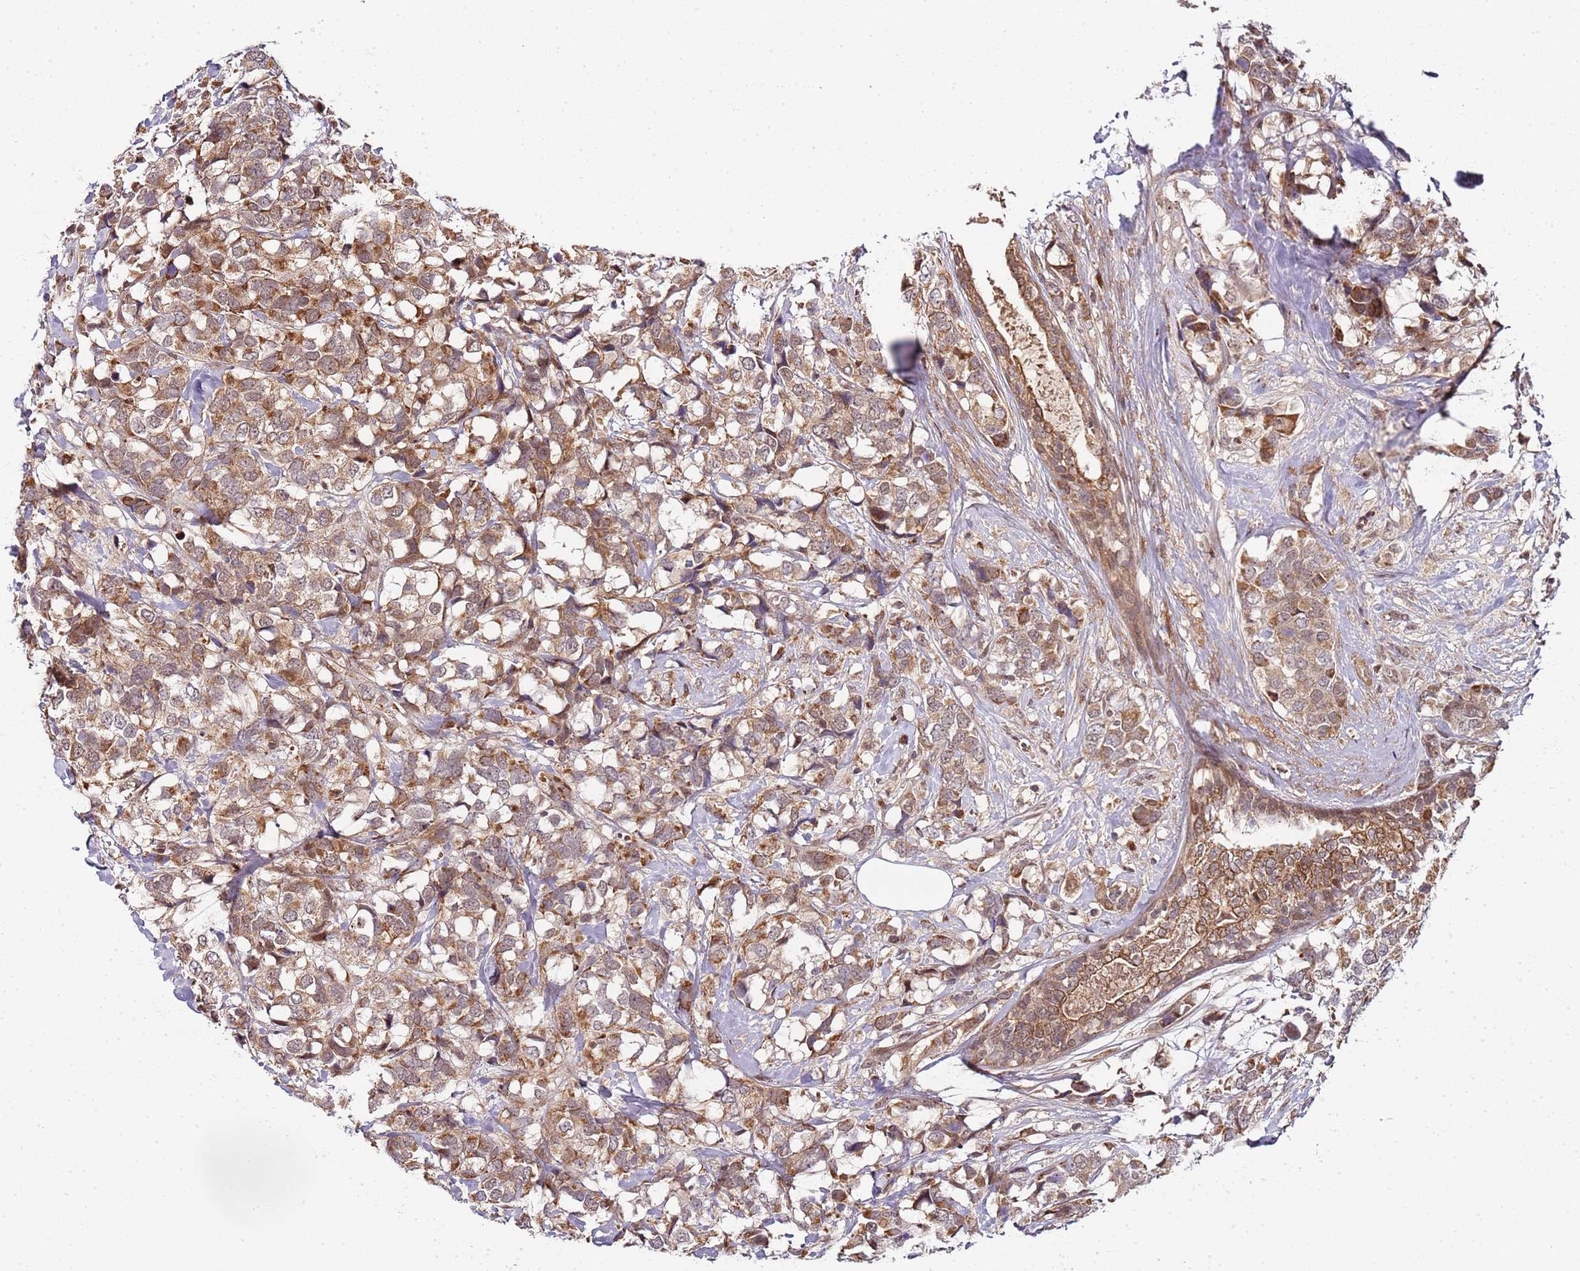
{"staining": {"intensity": "moderate", "quantity": ">75%", "location": "cytoplasmic/membranous"}, "tissue": "breast cancer", "cell_type": "Tumor cells", "image_type": "cancer", "snomed": [{"axis": "morphology", "description": "Lobular carcinoma"}, {"axis": "topography", "description": "Breast"}], "caption": "Lobular carcinoma (breast) stained with IHC shows moderate cytoplasmic/membranous expression in about >75% of tumor cells.", "gene": "EDC3", "patient": {"sex": "female", "age": 59}}